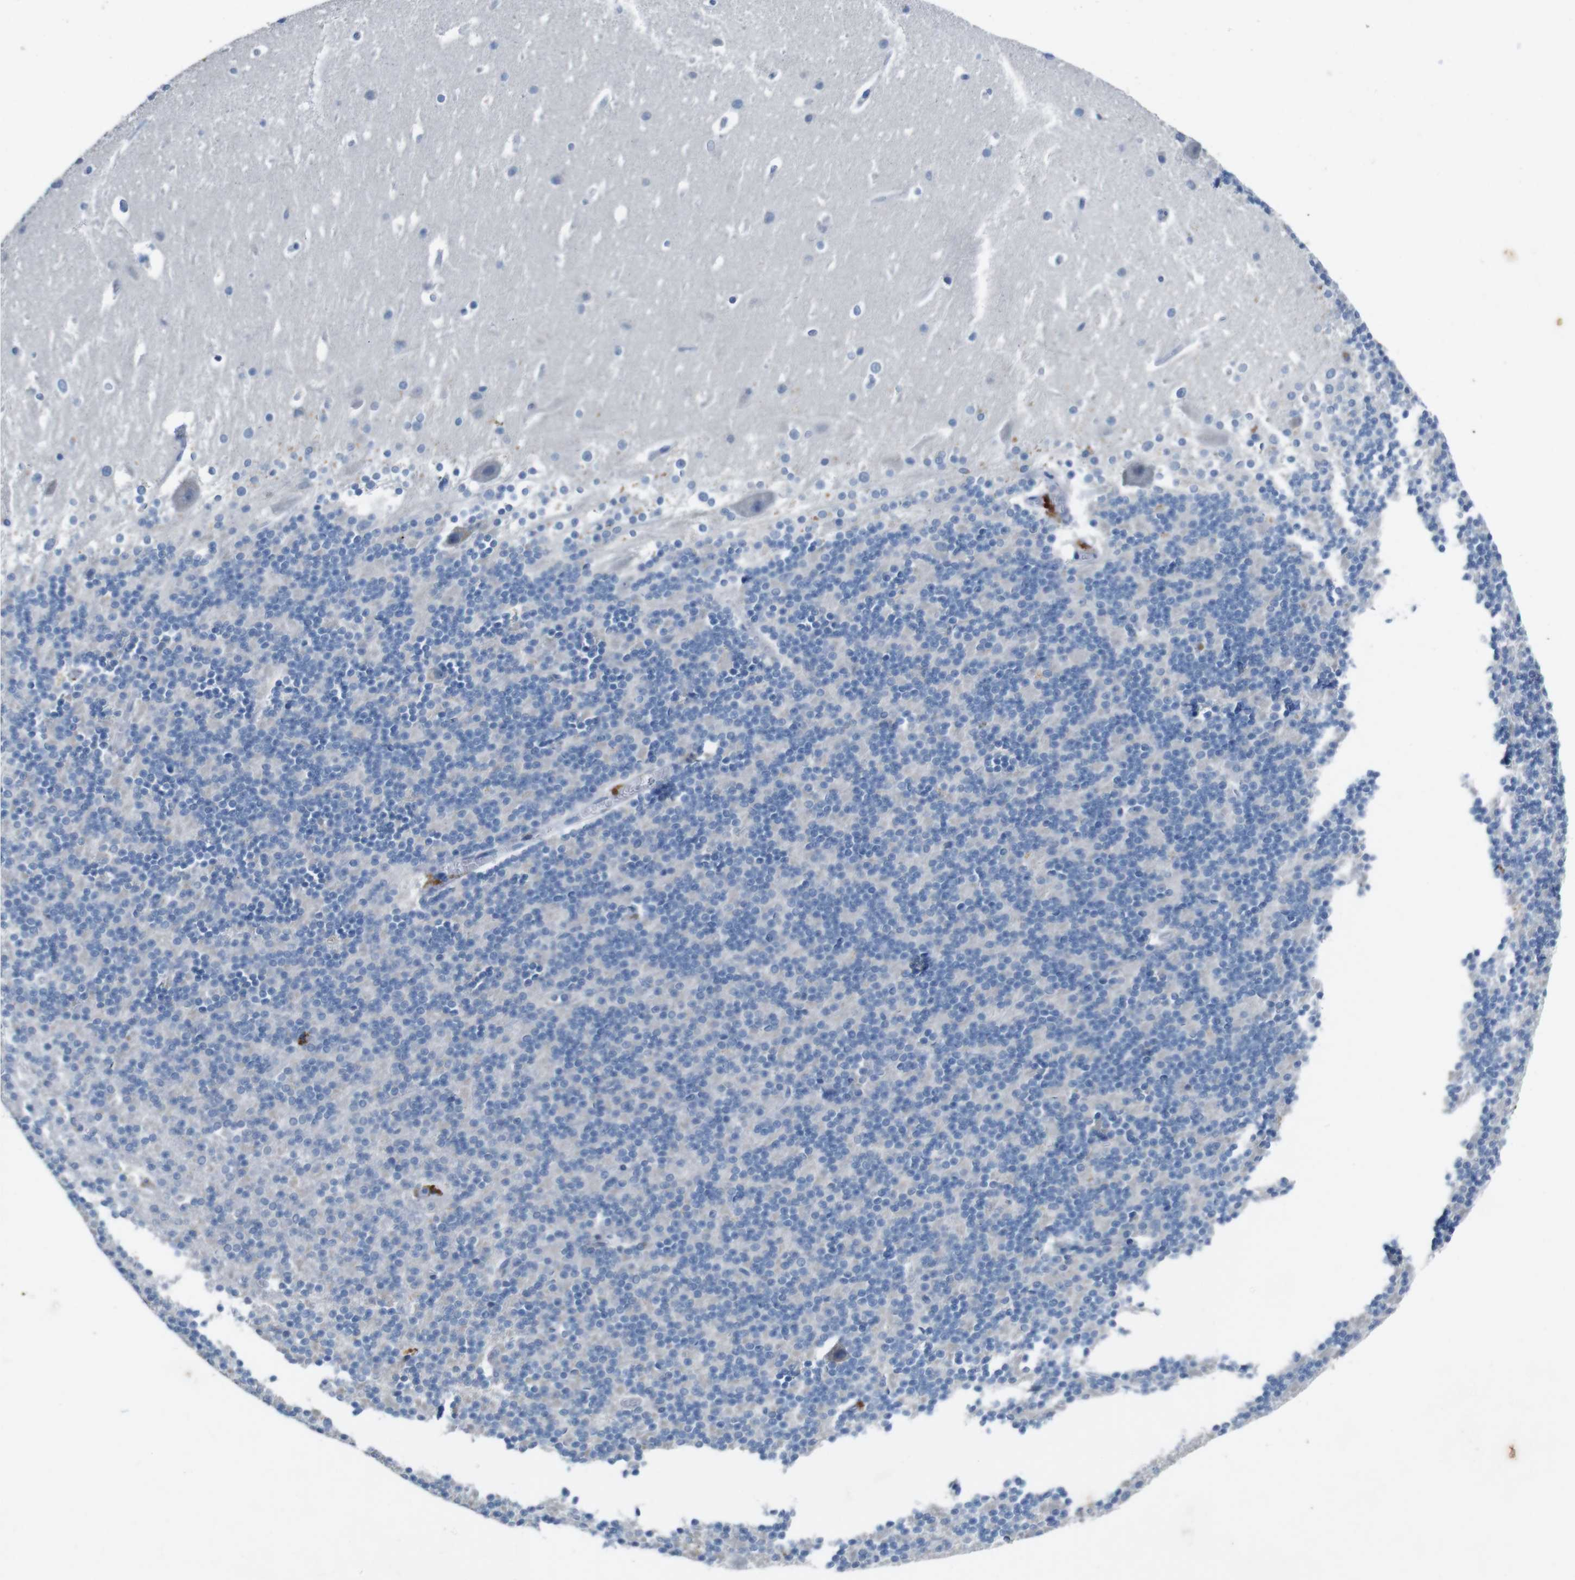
{"staining": {"intensity": "negative", "quantity": "none", "location": "none"}, "tissue": "cerebellum", "cell_type": "Cells in granular layer", "image_type": "normal", "snomed": [{"axis": "morphology", "description": "Normal tissue, NOS"}, {"axis": "topography", "description": "Cerebellum"}], "caption": "A micrograph of cerebellum stained for a protein demonstrates no brown staining in cells in granular layer. Brightfield microscopy of IHC stained with DAB (3,3'-diaminobenzidine) (brown) and hematoxylin (blue), captured at high magnification.", "gene": "SLC2A8", "patient": {"sex": "female", "age": 19}}